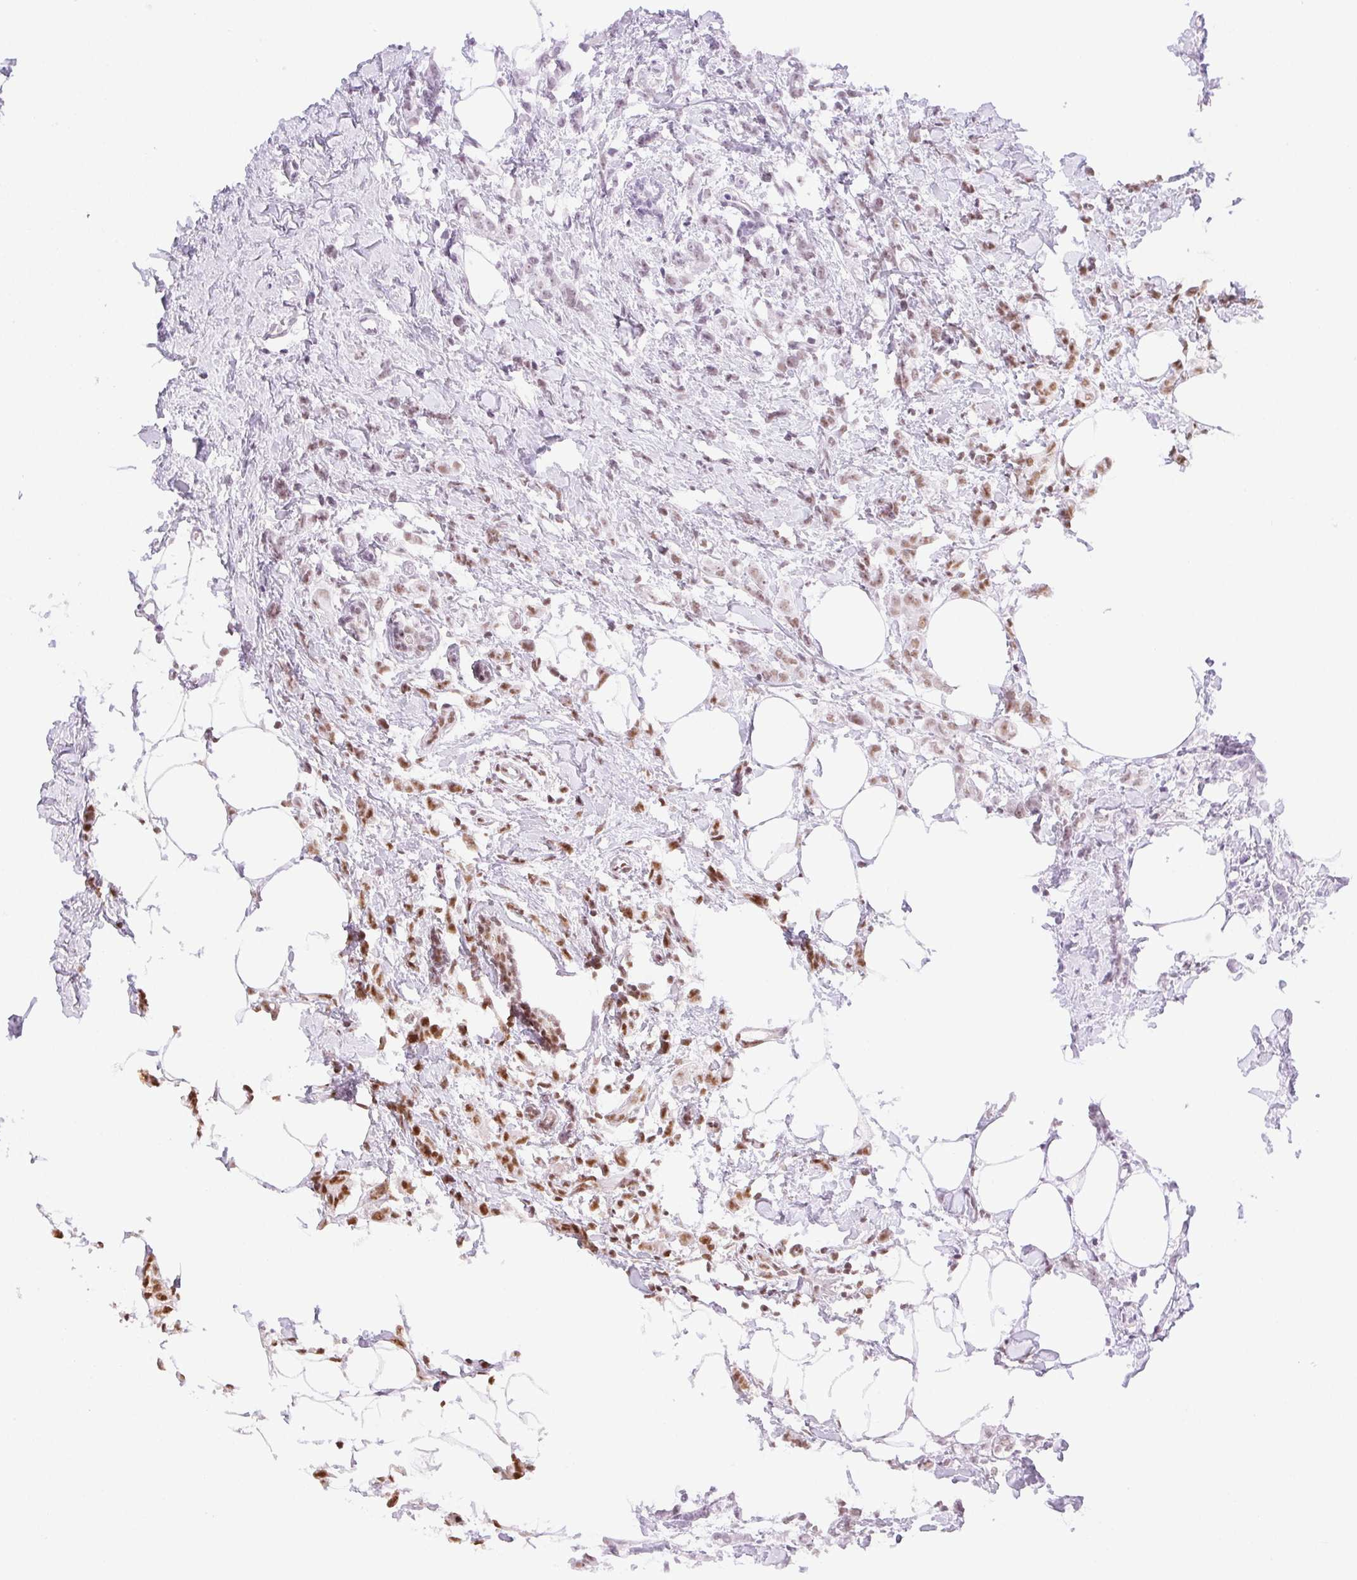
{"staining": {"intensity": "moderate", "quantity": ">75%", "location": "nuclear"}, "tissue": "breast cancer", "cell_type": "Tumor cells", "image_type": "cancer", "snomed": [{"axis": "morphology", "description": "Duct carcinoma"}, {"axis": "topography", "description": "Breast"}], "caption": "IHC staining of breast invasive ductal carcinoma, which reveals medium levels of moderate nuclear positivity in about >75% of tumor cells indicating moderate nuclear protein expression. The staining was performed using DAB (3,3'-diaminobenzidine) (brown) for protein detection and nuclei were counterstained in hematoxylin (blue).", "gene": "IK", "patient": {"sex": "female", "age": 40}}